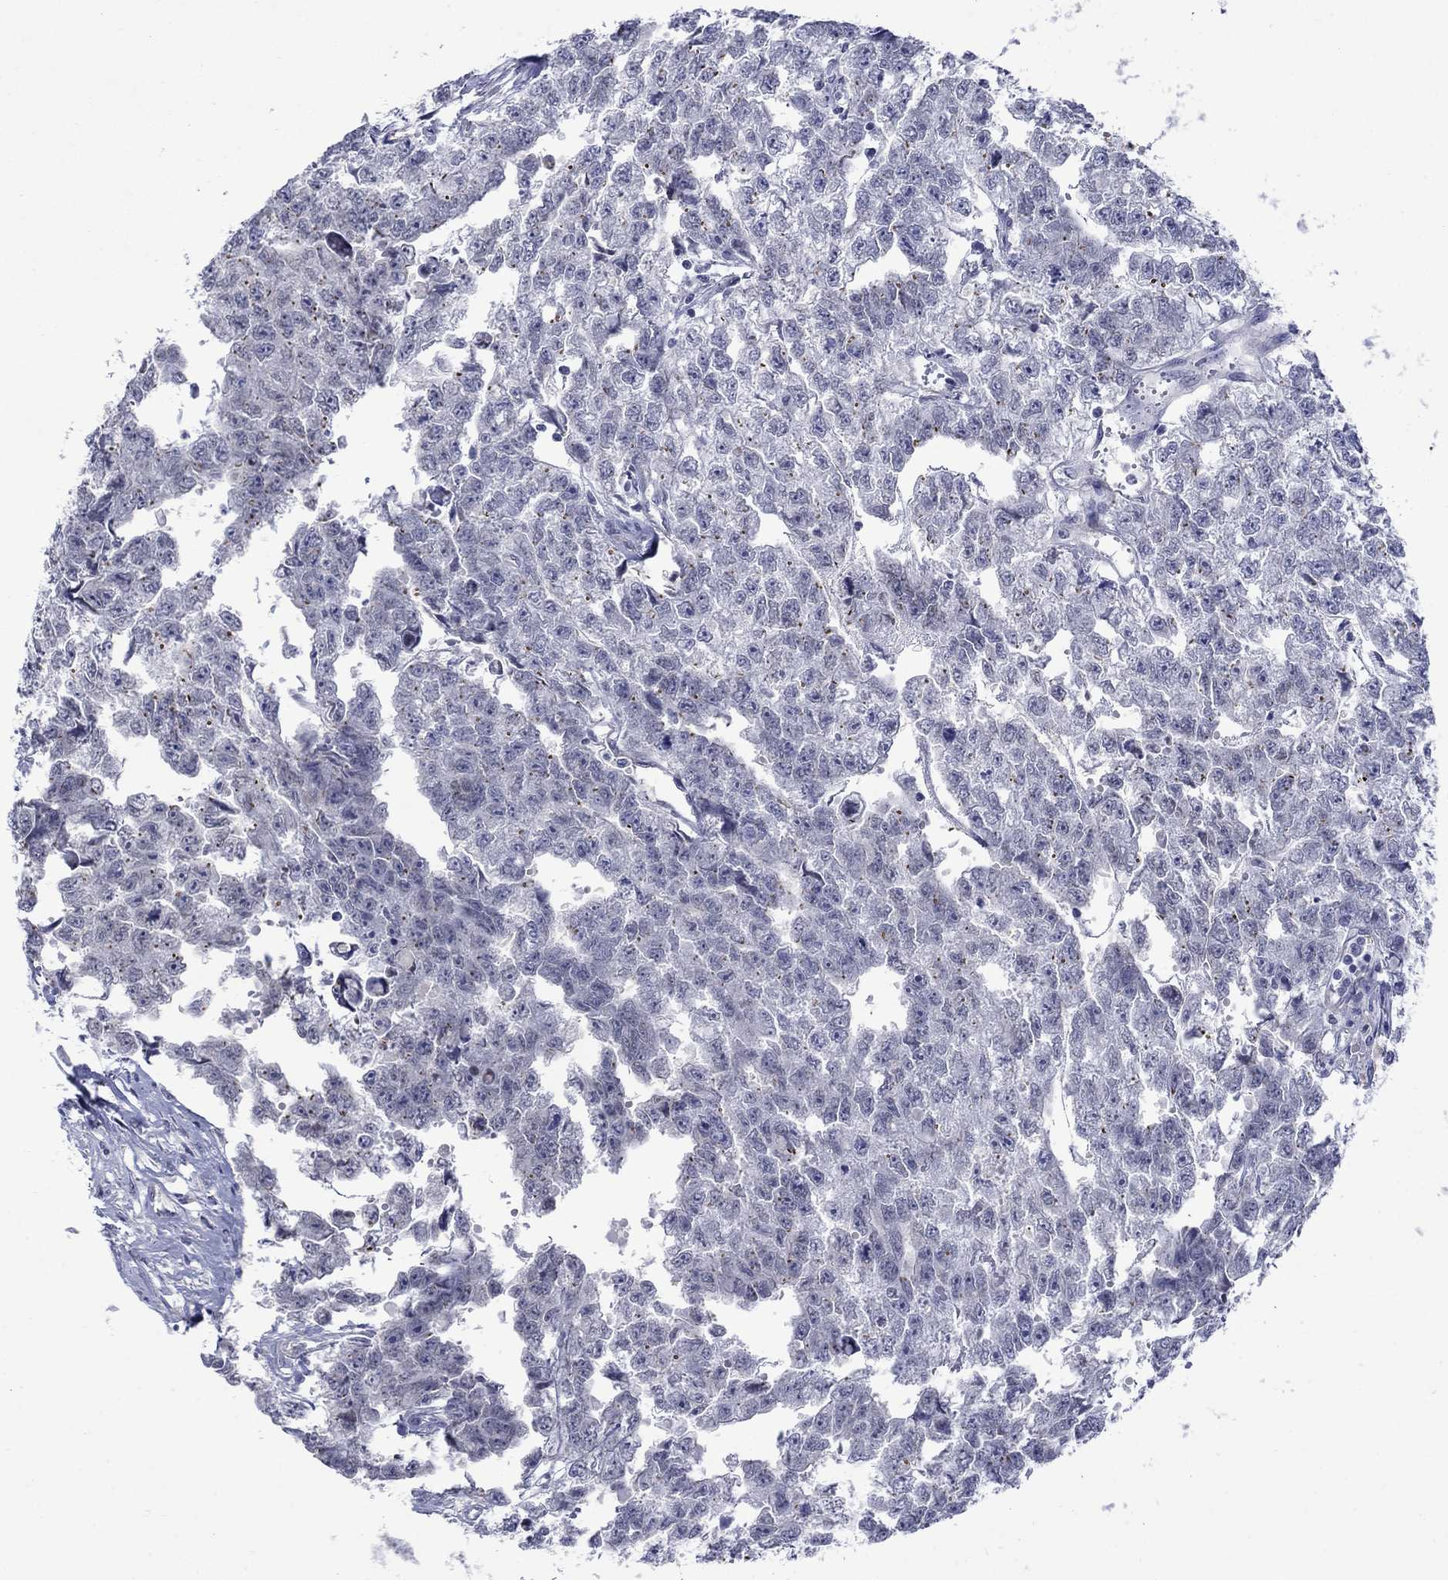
{"staining": {"intensity": "negative", "quantity": "none", "location": "none"}, "tissue": "testis cancer", "cell_type": "Tumor cells", "image_type": "cancer", "snomed": [{"axis": "morphology", "description": "Carcinoma, Embryonal, NOS"}, {"axis": "morphology", "description": "Teratoma, malignant, NOS"}, {"axis": "topography", "description": "Testis"}], "caption": "A photomicrograph of human testis cancer is negative for staining in tumor cells.", "gene": "NSMF", "patient": {"sex": "male", "age": 44}}